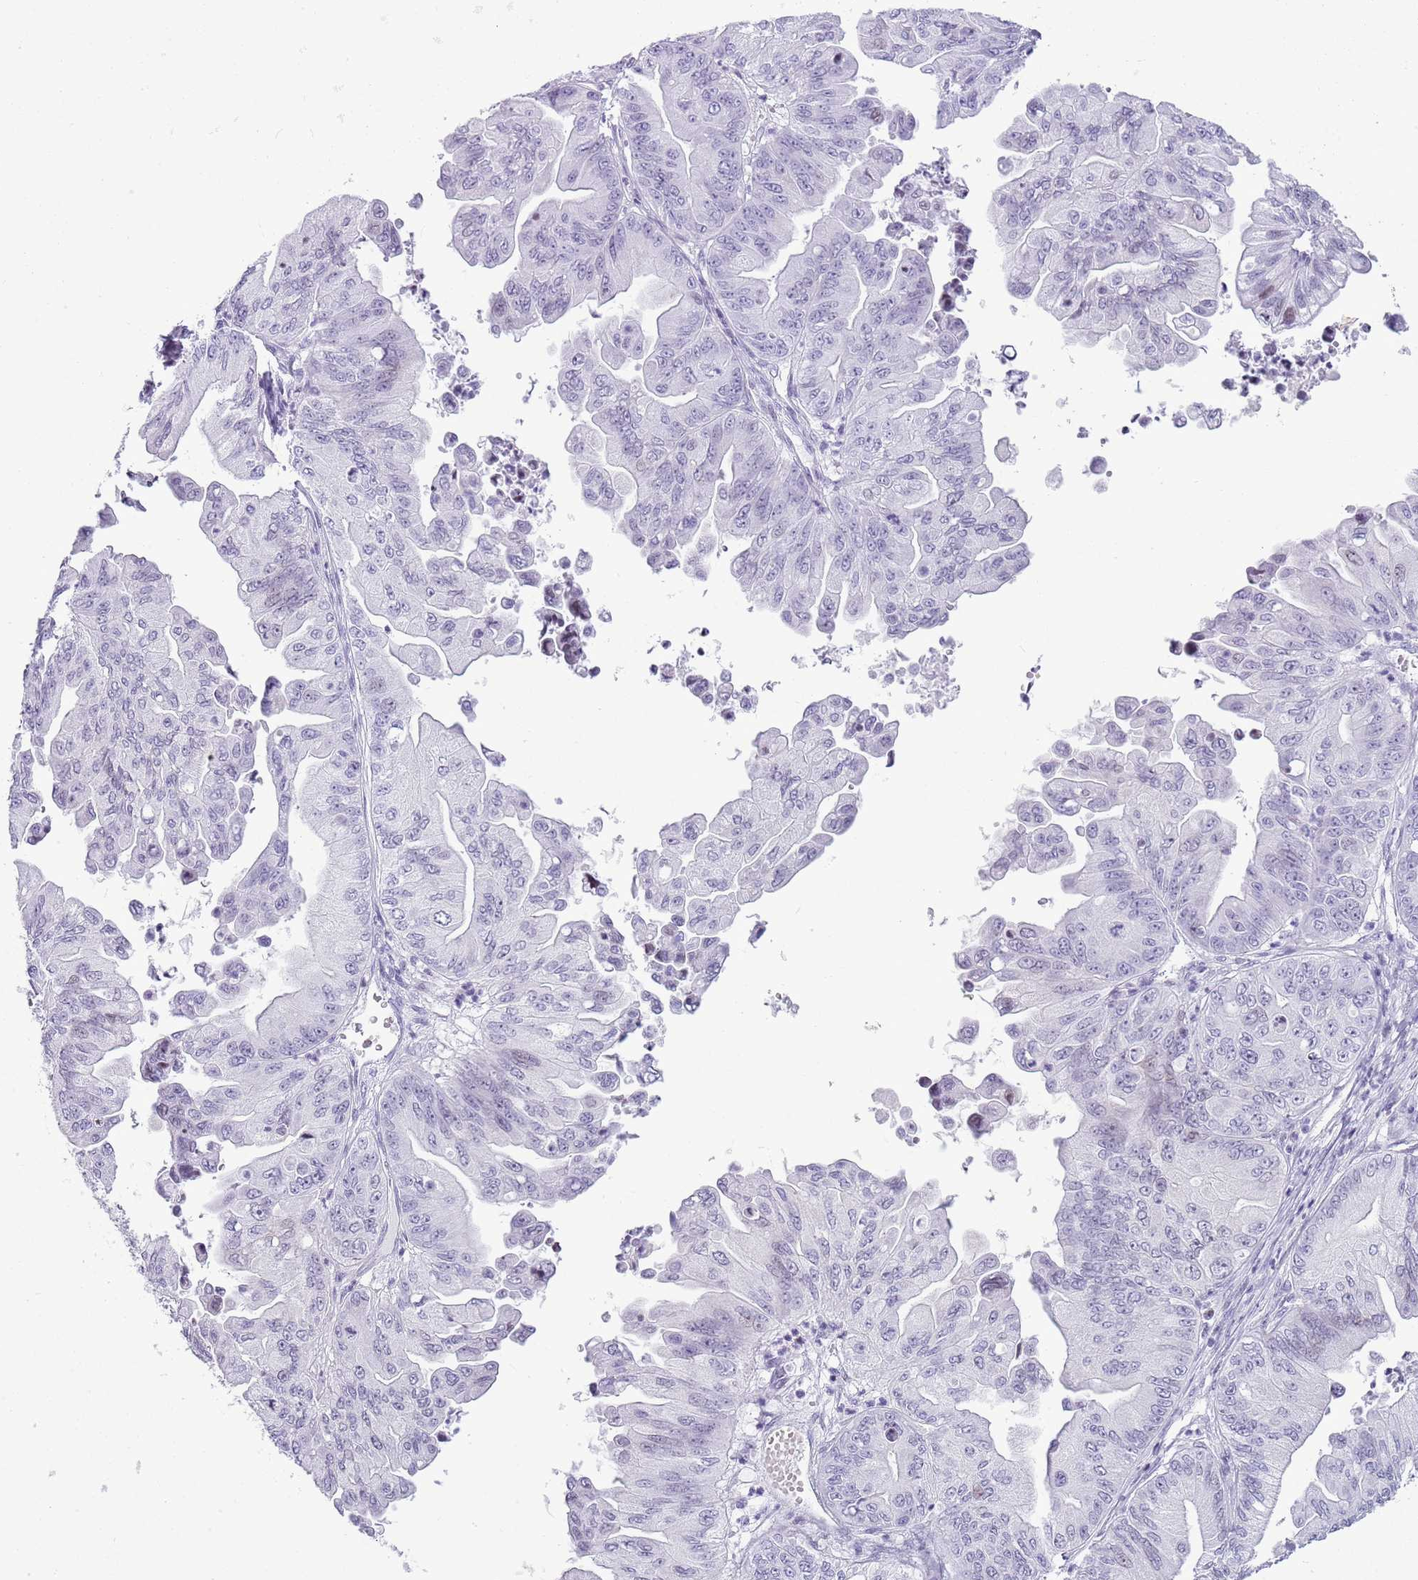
{"staining": {"intensity": "negative", "quantity": "none", "location": "none"}, "tissue": "ovarian cancer", "cell_type": "Tumor cells", "image_type": "cancer", "snomed": [{"axis": "morphology", "description": "Cystadenocarcinoma, mucinous, NOS"}, {"axis": "topography", "description": "Ovary"}], "caption": "This is an IHC histopathology image of human mucinous cystadenocarcinoma (ovarian). There is no staining in tumor cells.", "gene": "ASIP", "patient": {"sex": "female", "age": 71}}